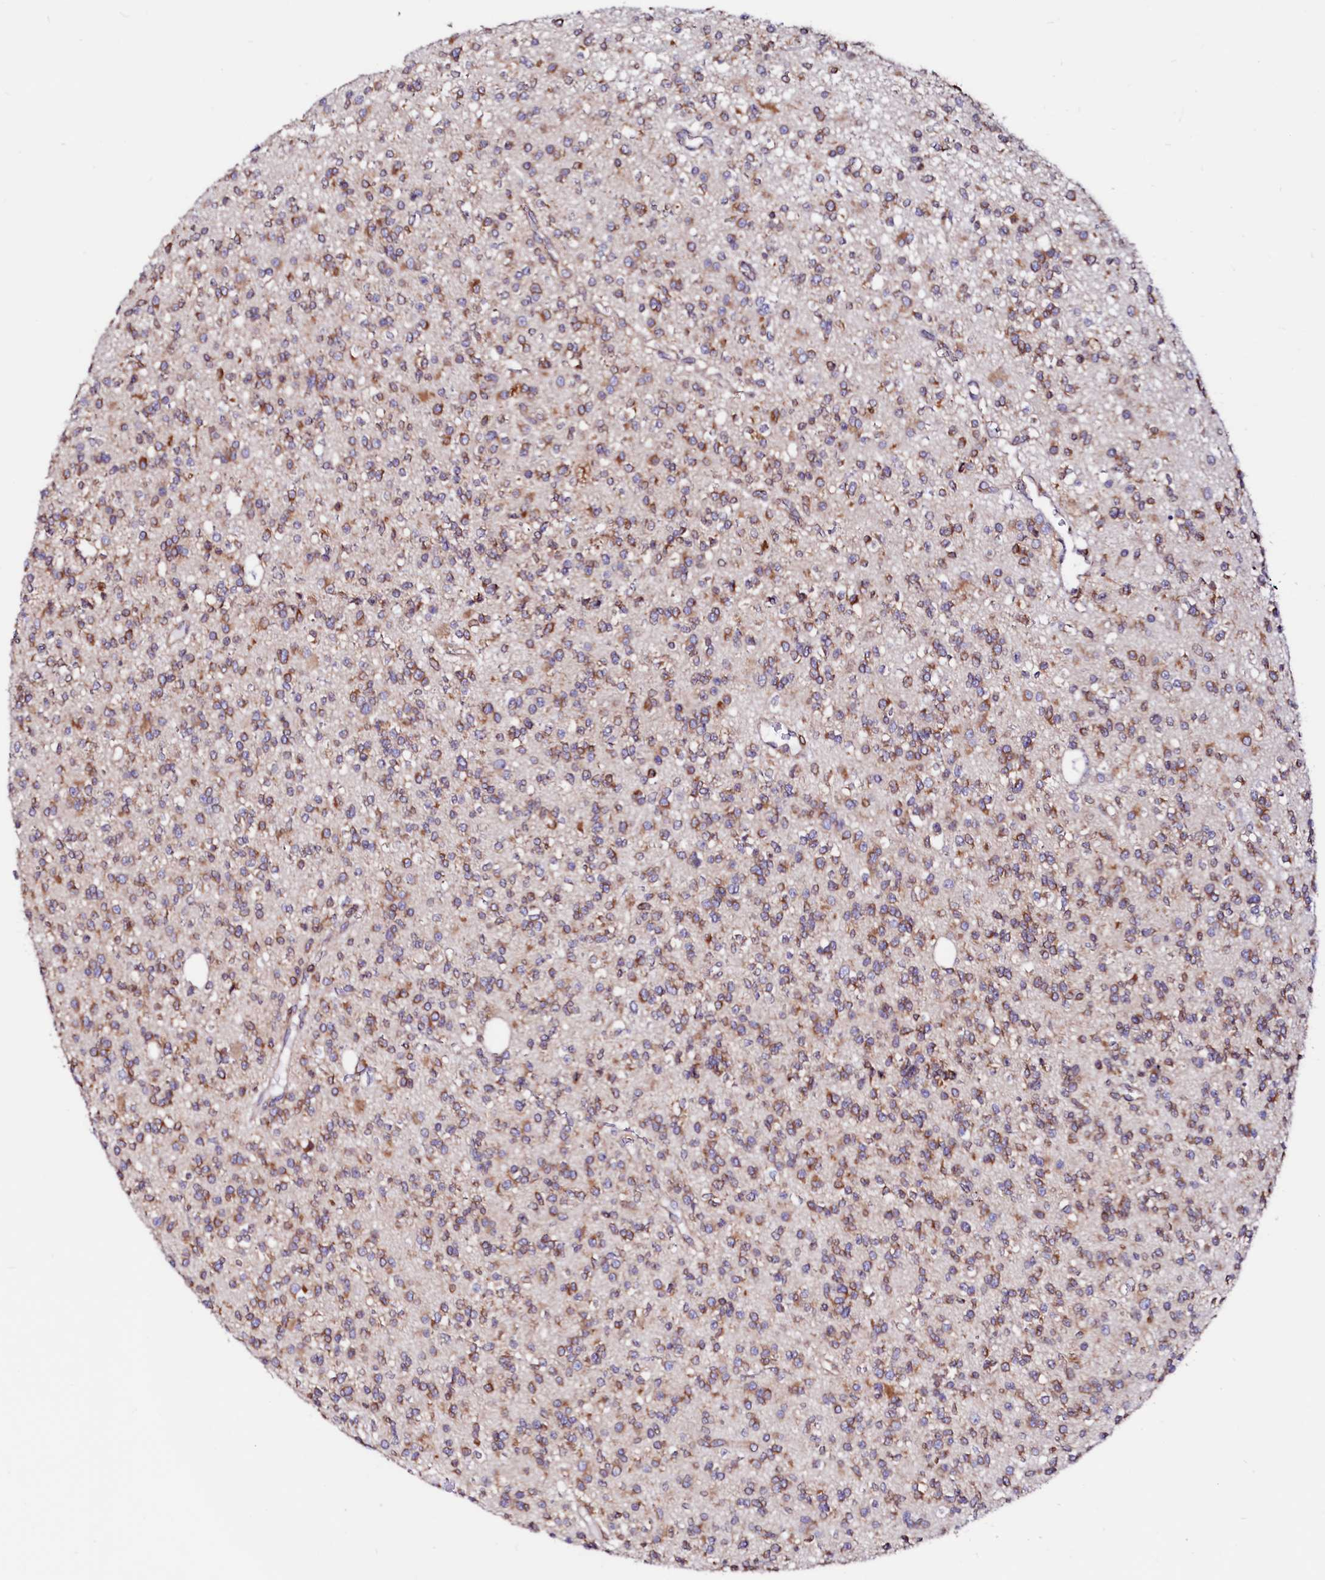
{"staining": {"intensity": "moderate", "quantity": "25%-75%", "location": "cytoplasmic/membranous"}, "tissue": "glioma", "cell_type": "Tumor cells", "image_type": "cancer", "snomed": [{"axis": "morphology", "description": "Glioma, malignant, High grade"}, {"axis": "topography", "description": "Brain"}], "caption": "Human malignant glioma (high-grade) stained with a protein marker displays moderate staining in tumor cells.", "gene": "DERL1", "patient": {"sex": "male", "age": 34}}